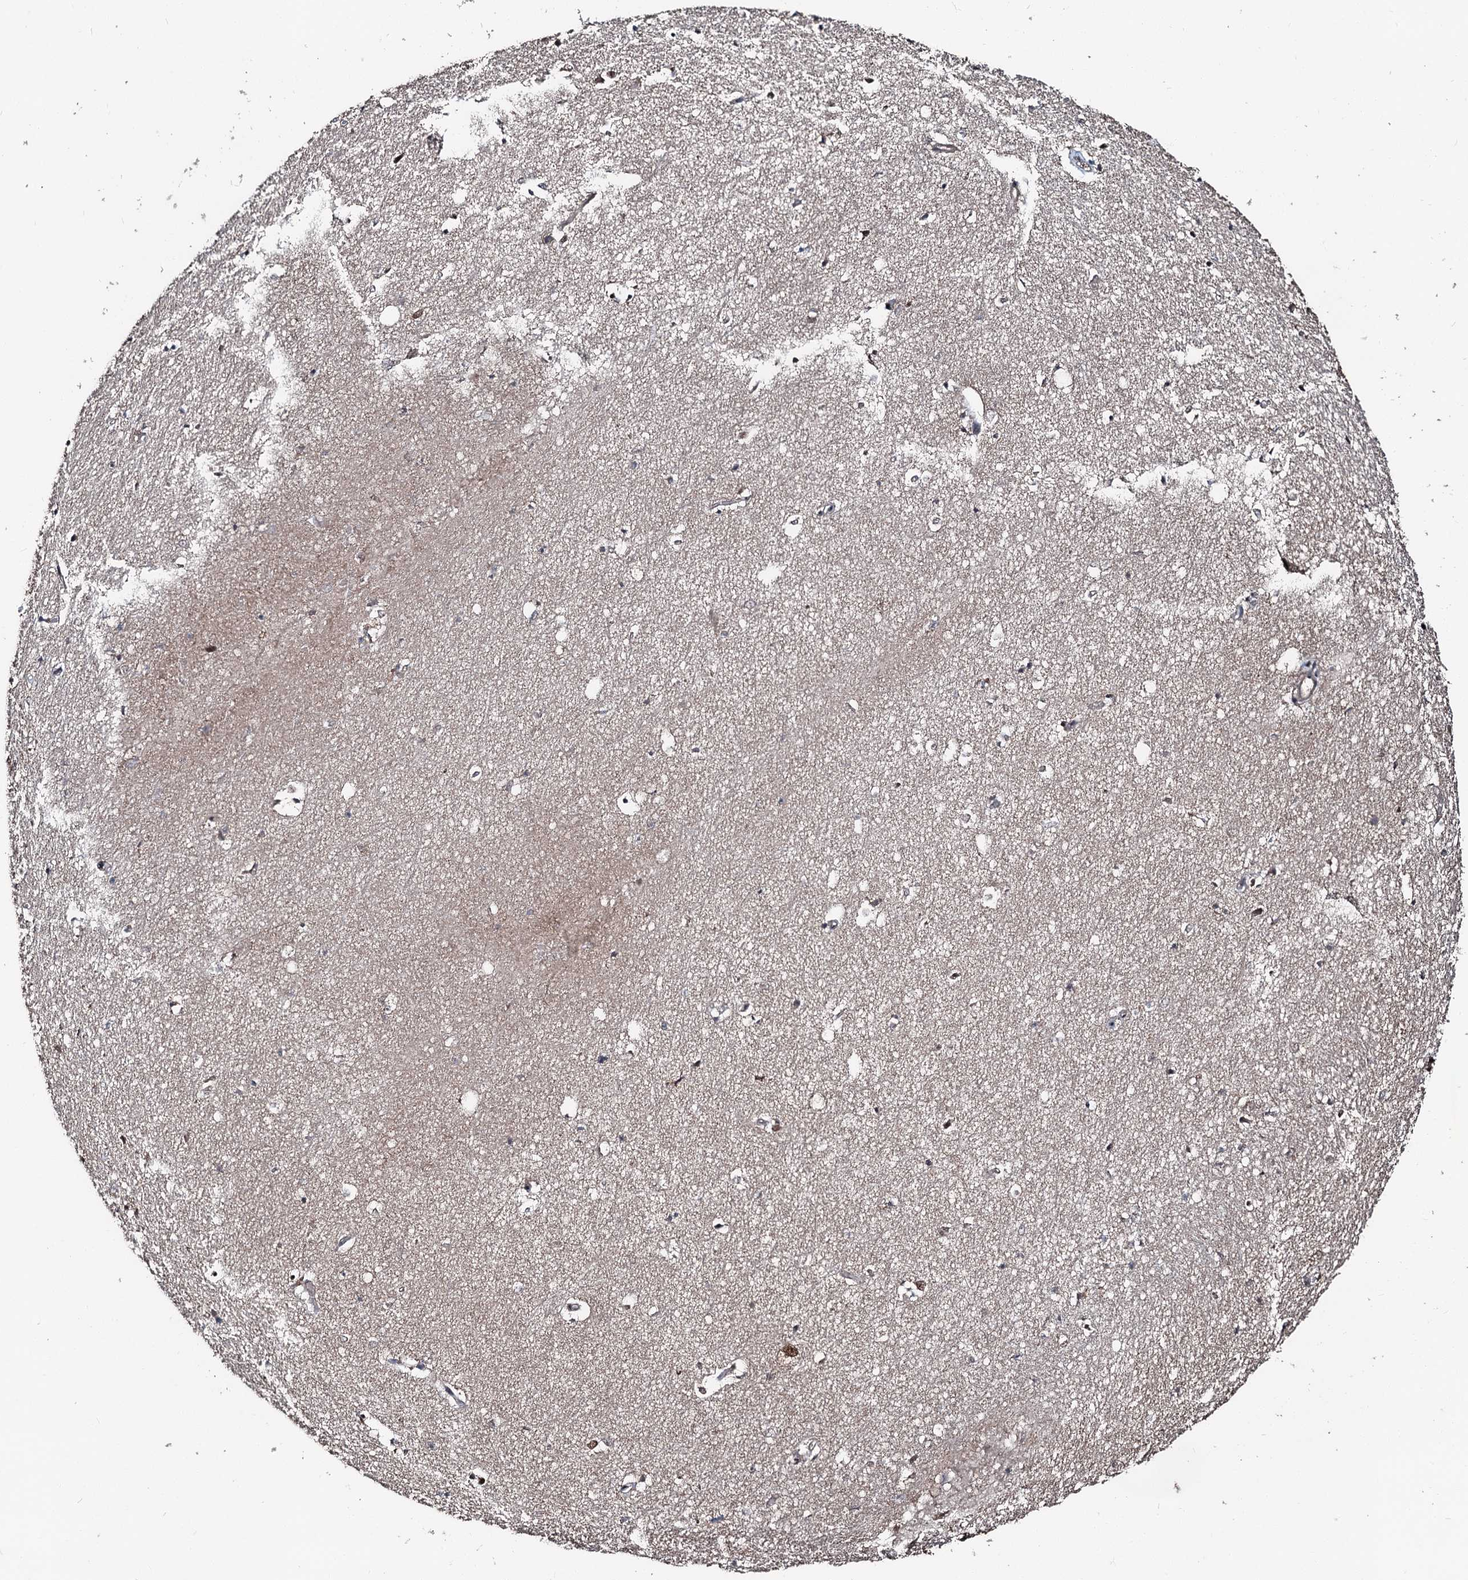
{"staining": {"intensity": "weak", "quantity": "<25%", "location": "cytoplasmic/membranous"}, "tissue": "hippocampus", "cell_type": "Glial cells", "image_type": "normal", "snomed": [{"axis": "morphology", "description": "Normal tissue, NOS"}, {"axis": "topography", "description": "Hippocampus"}], "caption": "Immunohistochemistry histopathology image of normal human hippocampus stained for a protein (brown), which demonstrates no staining in glial cells.", "gene": "PSMD13", "patient": {"sex": "female", "age": 64}}